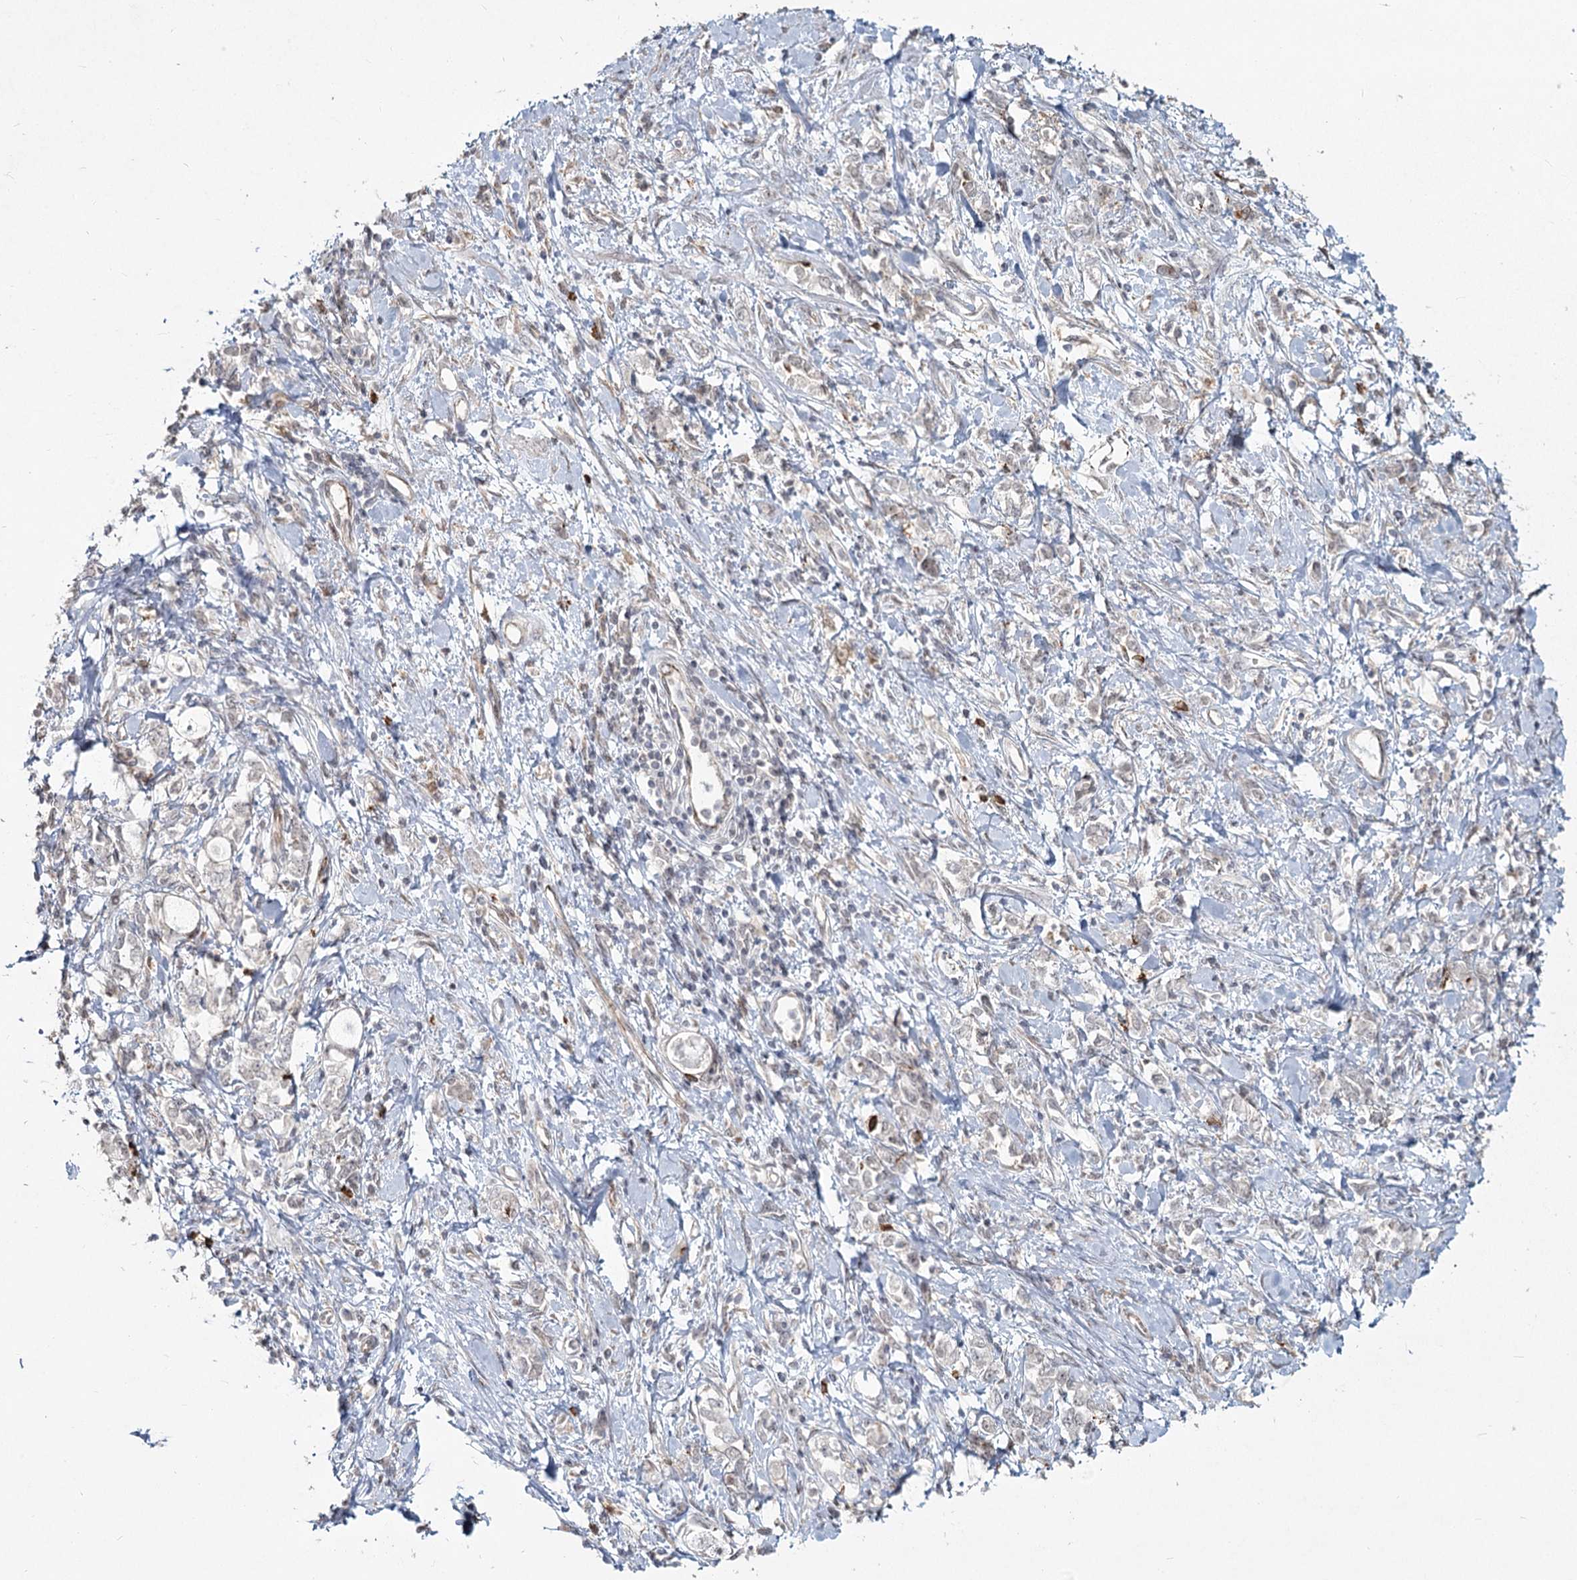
{"staining": {"intensity": "negative", "quantity": "none", "location": "none"}, "tissue": "stomach cancer", "cell_type": "Tumor cells", "image_type": "cancer", "snomed": [{"axis": "morphology", "description": "Adenocarcinoma, NOS"}, {"axis": "topography", "description": "Stomach"}], "caption": "Tumor cells are negative for brown protein staining in stomach cancer.", "gene": "AP2M1", "patient": {"sex": "female", "age": 76}}